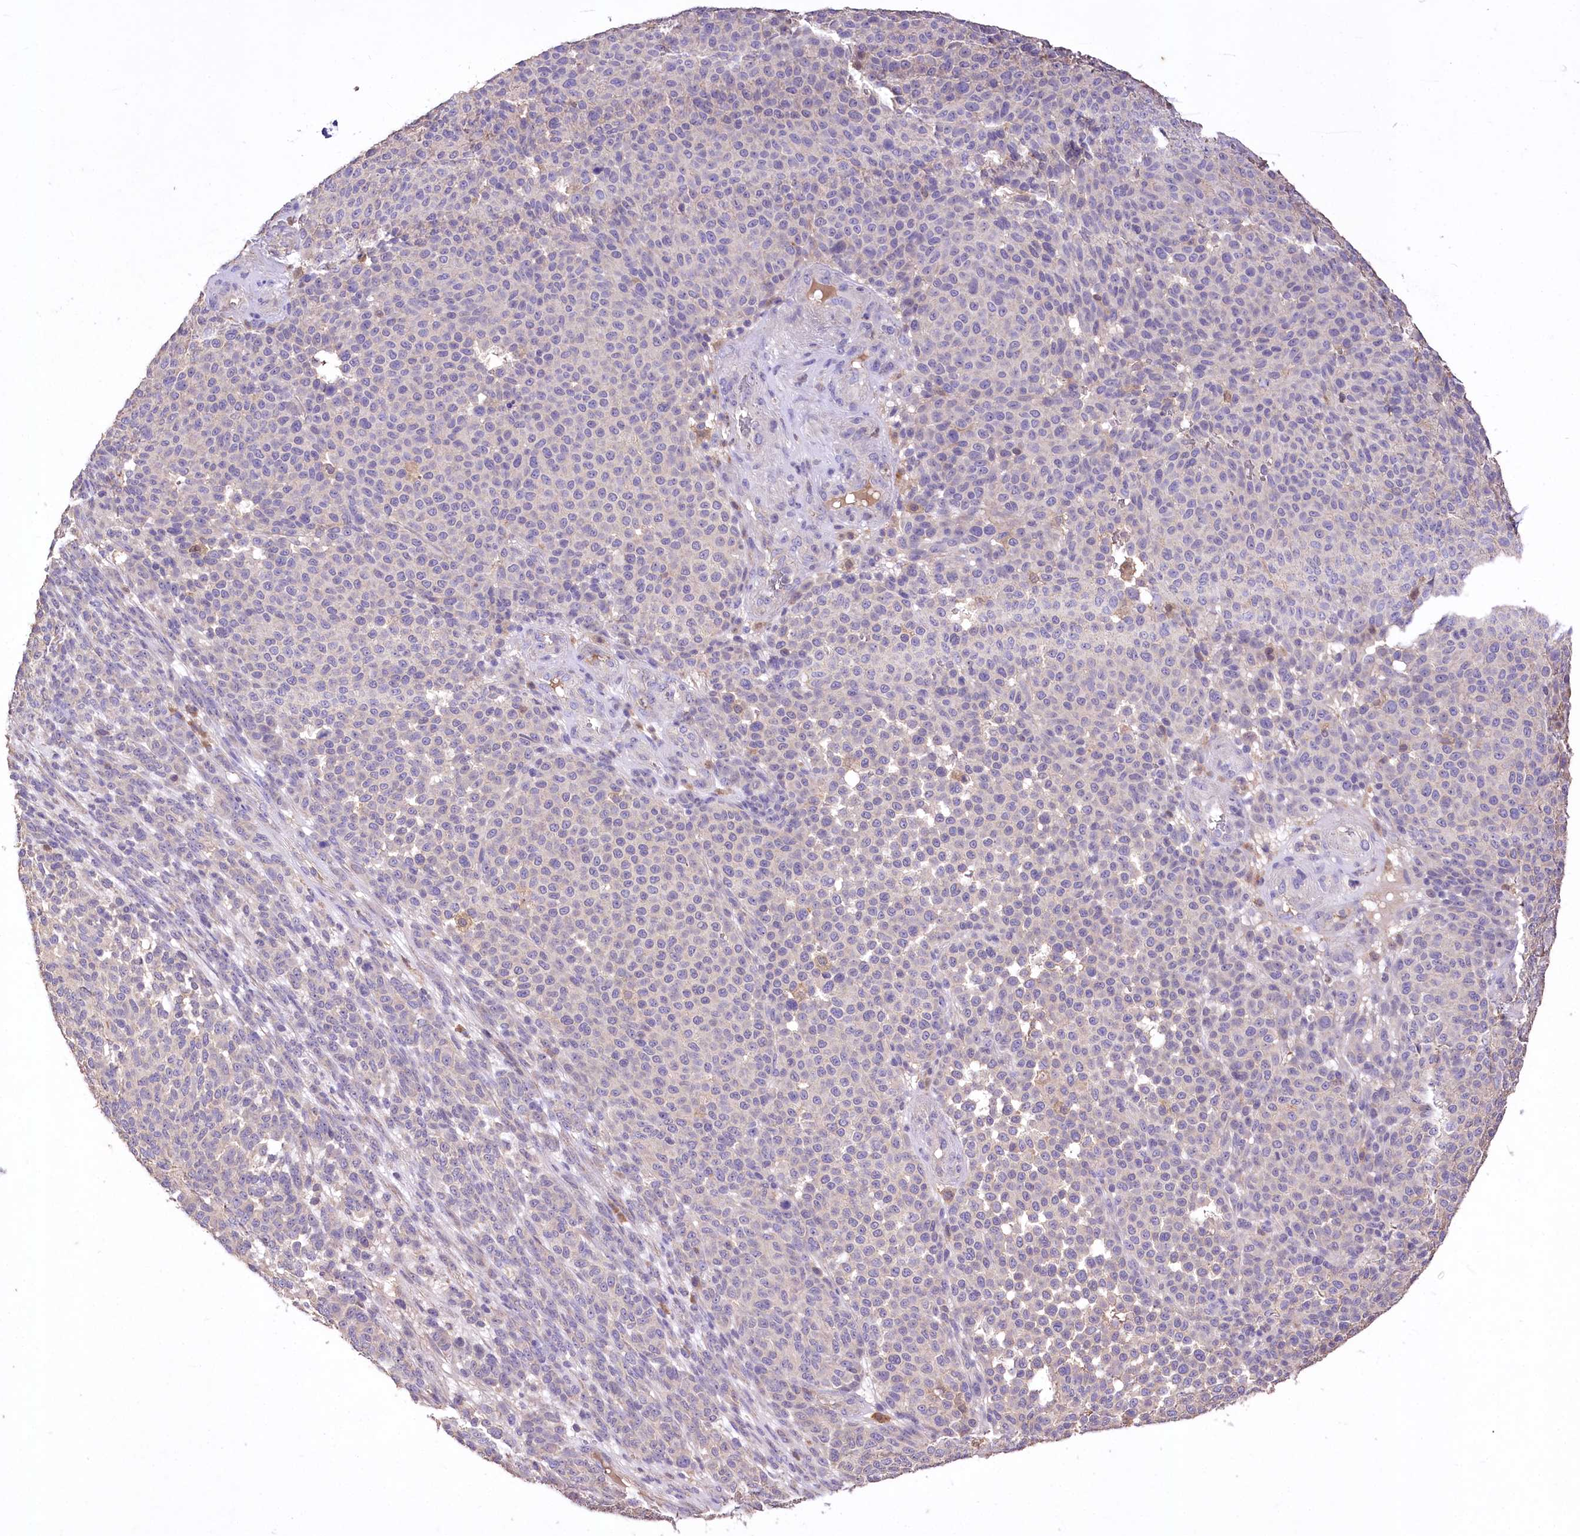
{"staining": {"intensity": "negative", "quantity": "none", "location": "none"}, "tissue": "melanoma", "cell_type": "Tumor cells", "image_type": "cancer", "snomed": [{"axis": "morphology", "description": "Malignant melanoma, NOS"}, {"axis": "topography", "description": "Skin"}], "caption": "This is an immunohistochemistry photomicrograph of melanoma. There is no positivity in tumor cells.", "gene": "PCYOX1L", "patient": {"sex": "male", "age": 49}}